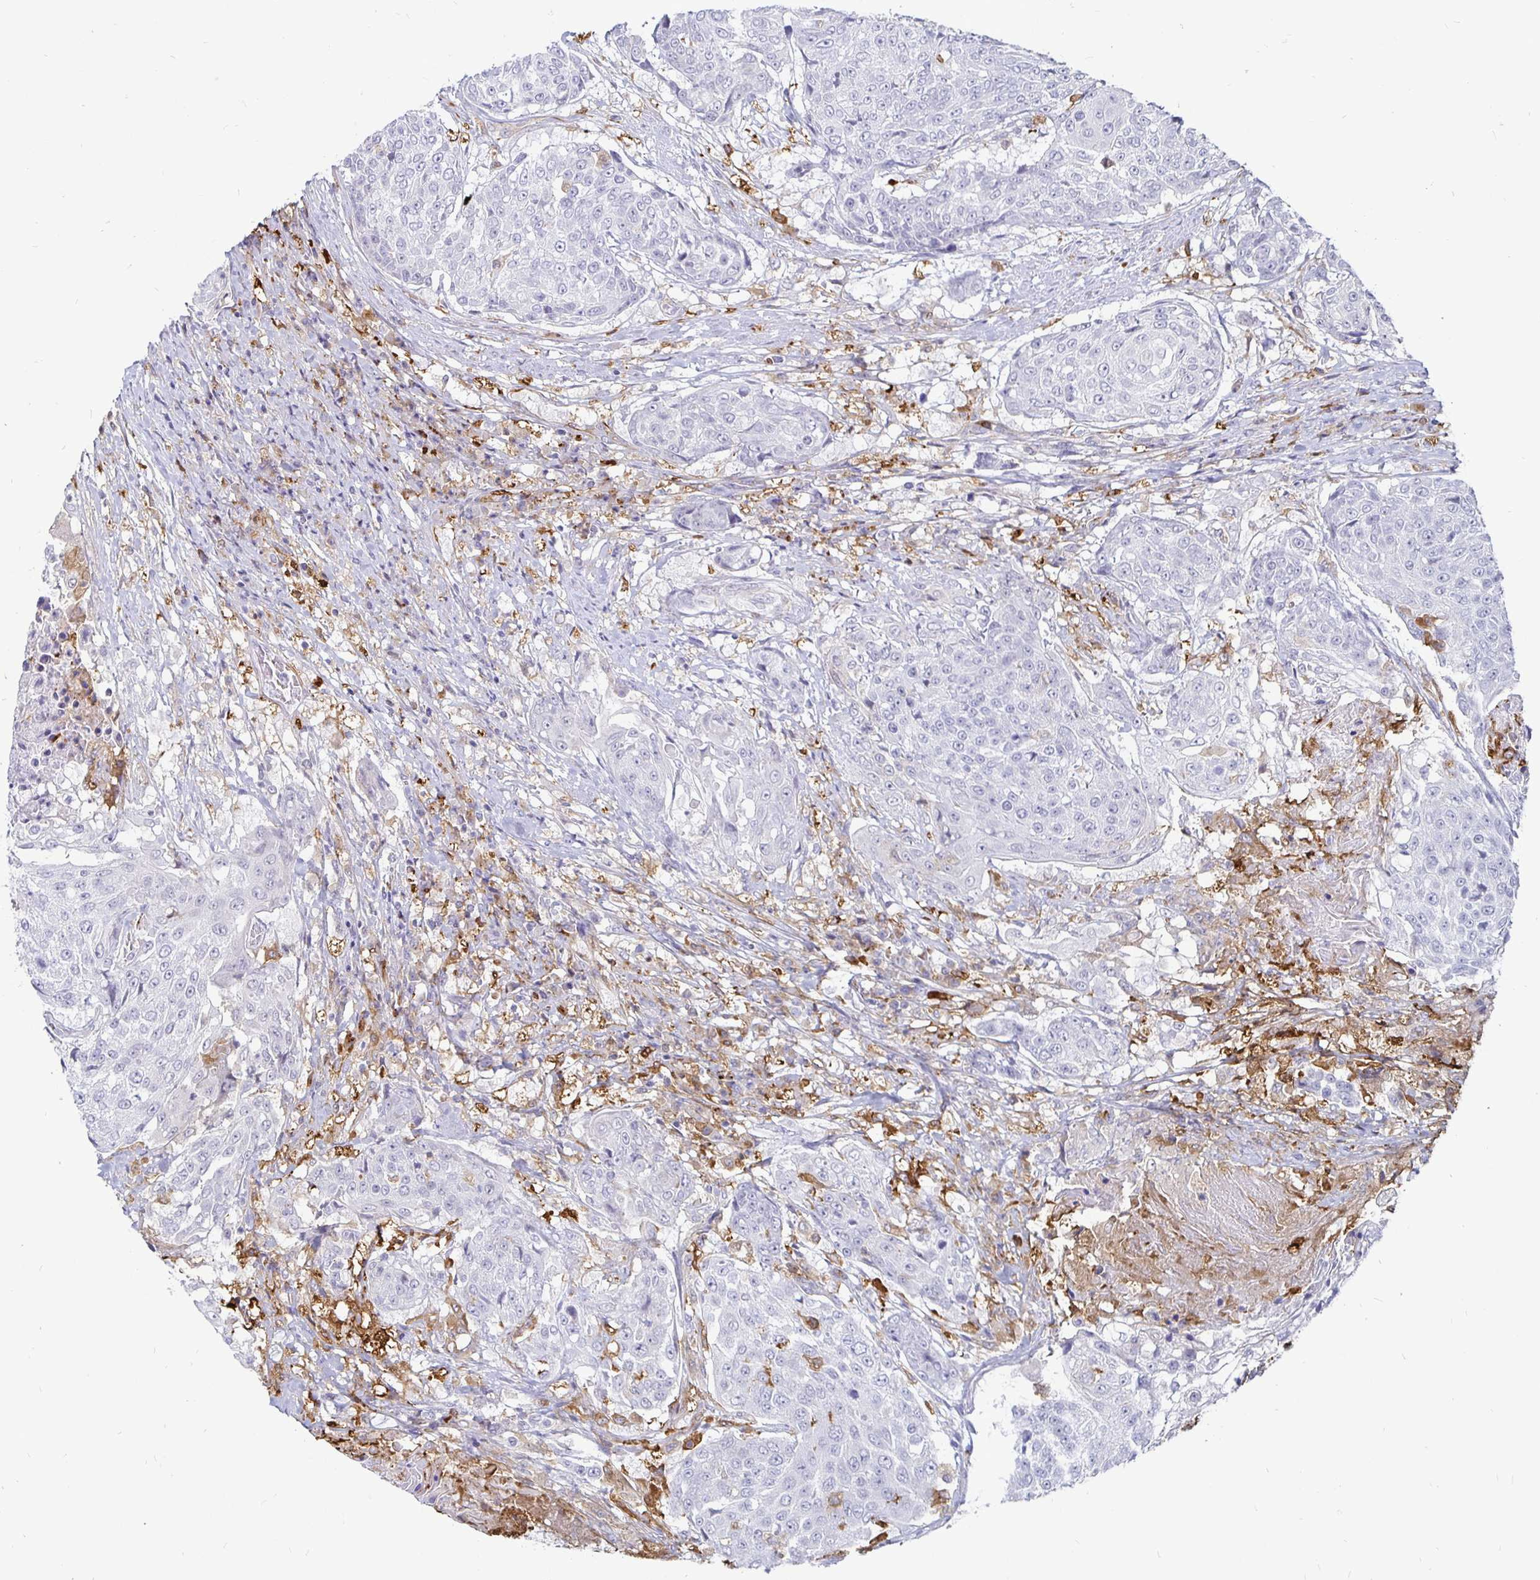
{"staining": {"intensity": "negative", "quantity": "none", "location": "none"}, "tissue": "urothelial cancer", "cell_type": "Tumor cells", "image_type": "cancer", "snomed": [{"axis": "morphology", "description": "Urothelial carcinoma, High grade"}, {"axis": "topography", "description": "Urinary bladder"}], "caption": "Protein analysis of urothelial cancer demonstrates no significant staining in tumor cells.", "gene": "CCDC85A", "patient": {"sex": "female", "age": 63}}